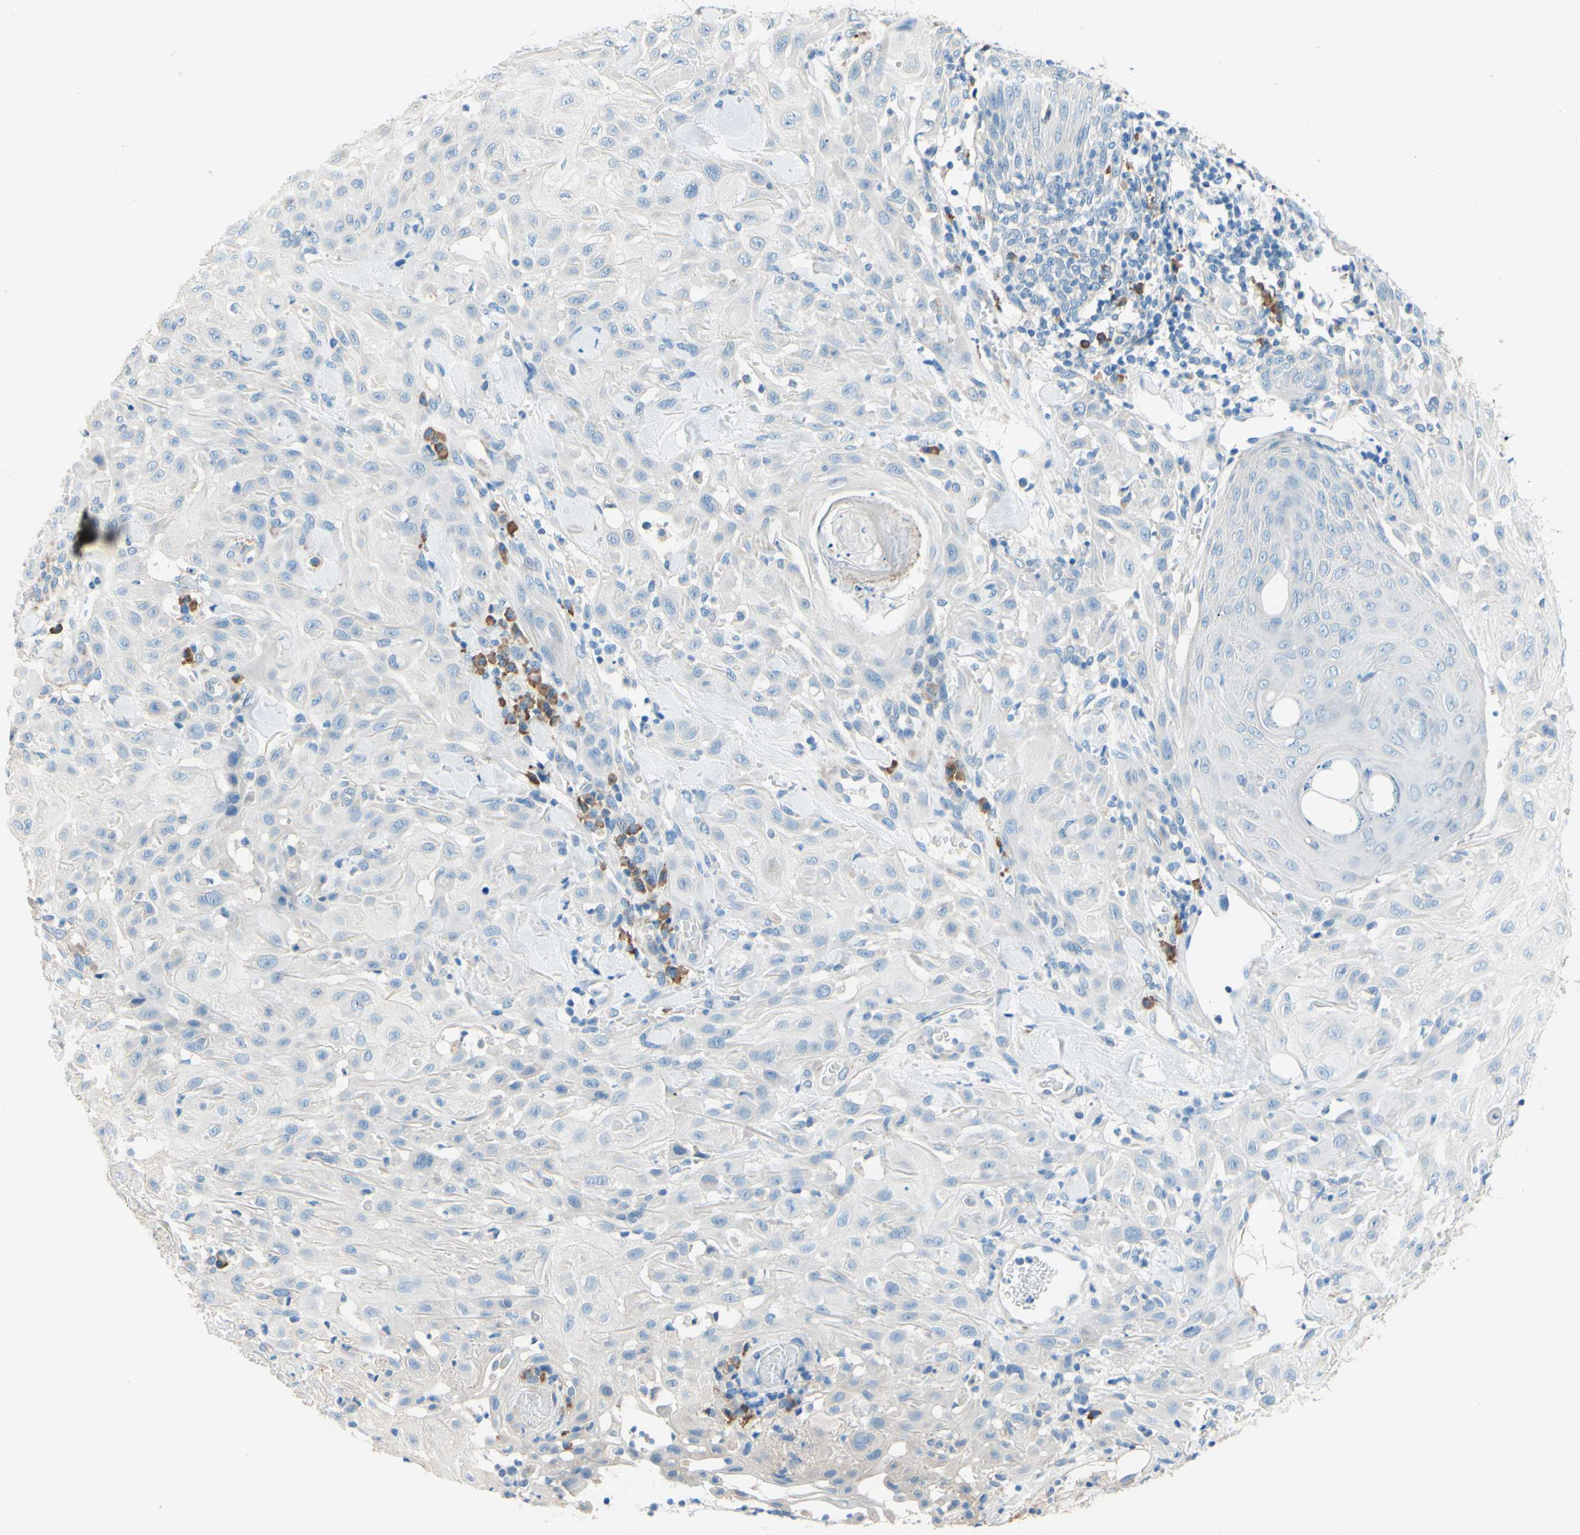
{"staining": {"intensity": "negative", "quantity": "none", "location": "none"}, "tissue": "skin cancer", "cell_type": "Tumor cells", "image_type": "cancer", "snomed": [{"axis": "morphology", "description": "Squamous cell carcinoma, NOS"}, {"axis": "topography", "description": "Skin"}], "caption": "Tumor cells are negative for brown protein staining in skin cancer.", "gene": "PASD1", "patient": {"sex": "male", "age": 24}}